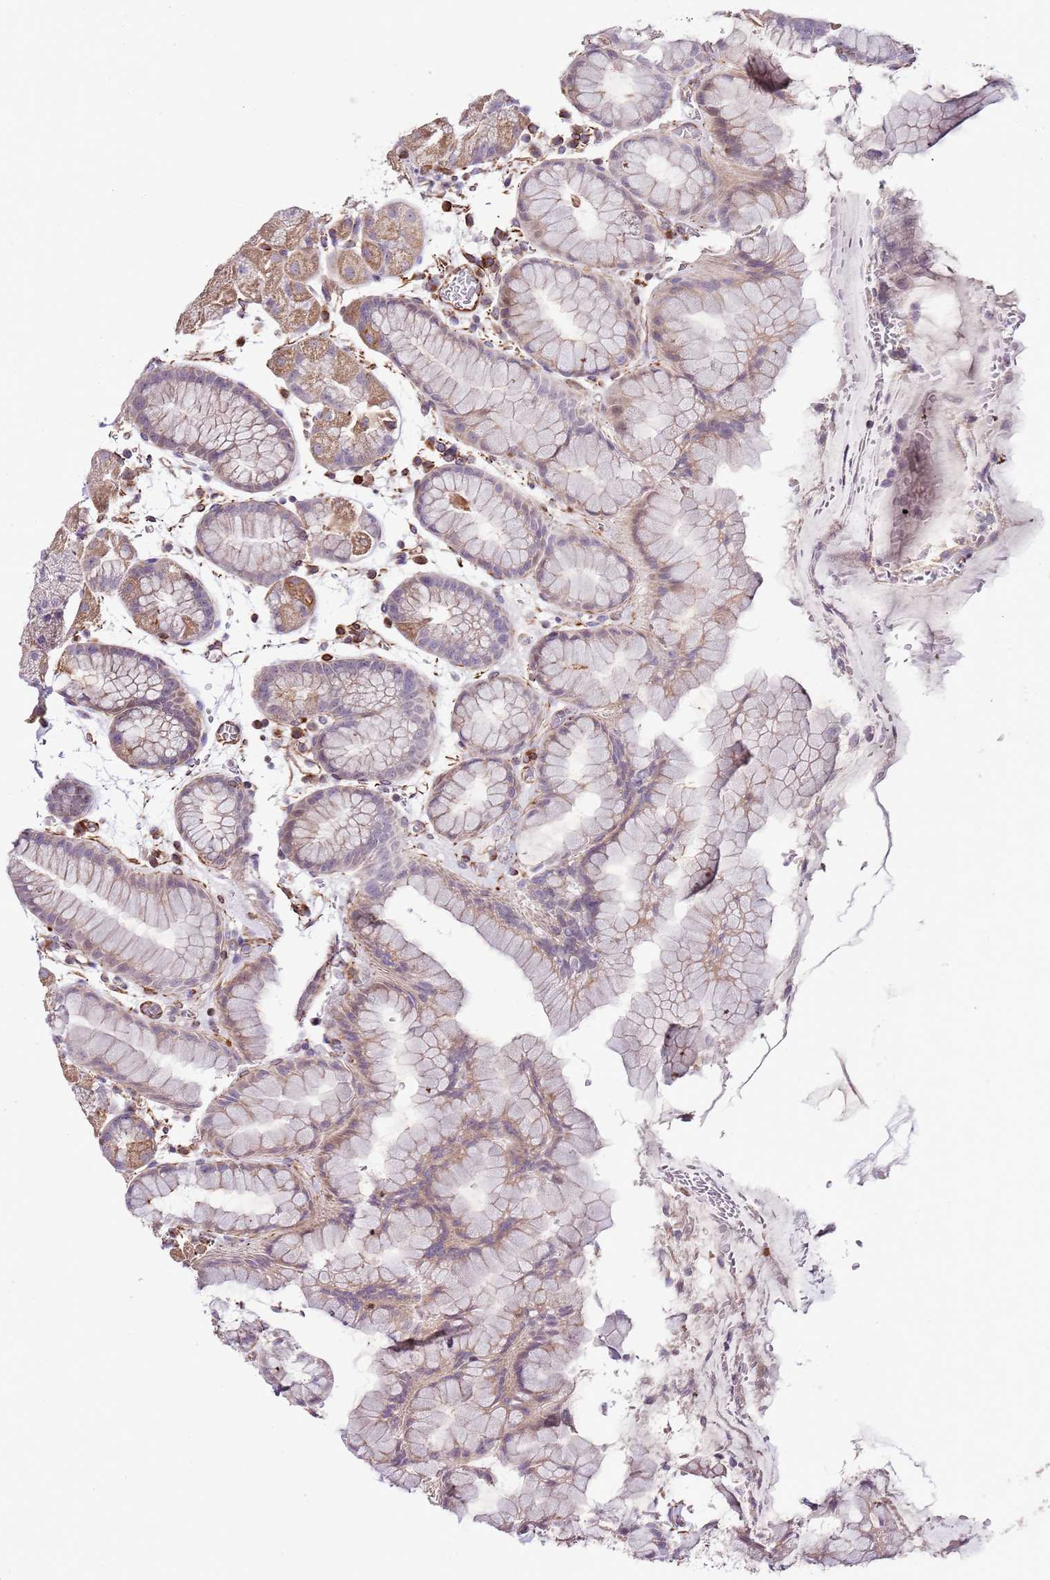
{"staining": {"intensity": "moderate", "quantity": "25%-75%", "location": "cytoplasmic/membranous"}, "tissue": "stomach", "cell_type": "Glandular cells", "image_type": "normal", "snomed": [{"axis": "morphology", "description": "Normal tissue, NOS"}, {"axis": "topography", "description": "Stomach, upper"}, {"axis": "topography", "description": "Stomach, lower"}], "caption": "Stomach stained with immunohistochemistry (IHC) reveals moderate cytoplasmic/membranous staining in approximately 25%-75% of glandular cells.", "gene": "ZNF786", "patient": {"sex": "male", "age": 67}}